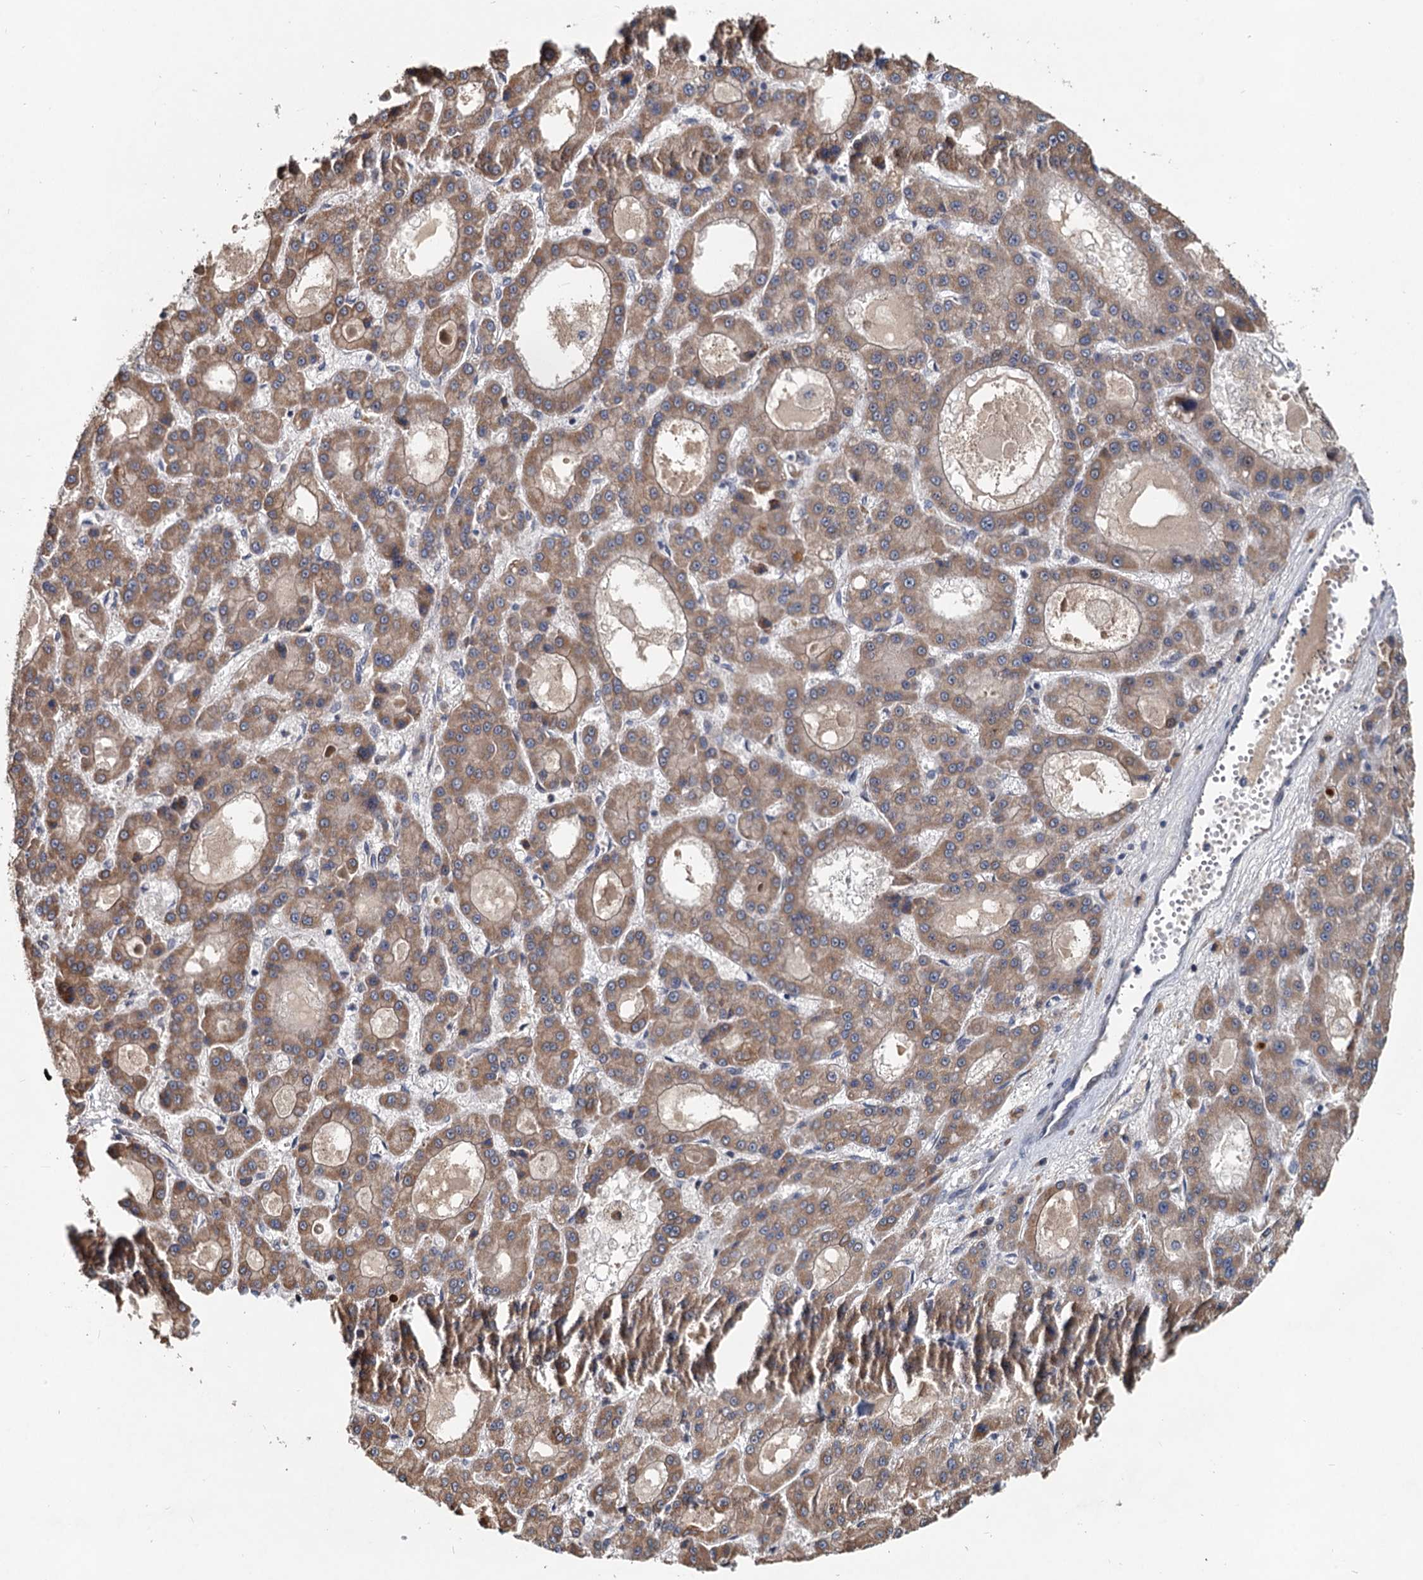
{"staining": {"intensity": "moderate", "quantity": ">75%", "location": "cytoplasmic/membranous"}, "tissue": "liver cancer", "cell_type": "Tumor cells", "image_type": "cancer", "snomed": [{"axis": "morphology", "description": "Carcinoma, Hepatocellular, NOS"}, {"axis": "topography", "description": "Liver"}], "caption": "IHC of liver hepatocellular carcinoma exhibits medium levels of moderate cytoplasmic/membranous expression in about >75% of tumor cells.", "gene": "RITA1", "patient": {"sex": "male", "age": 70}}